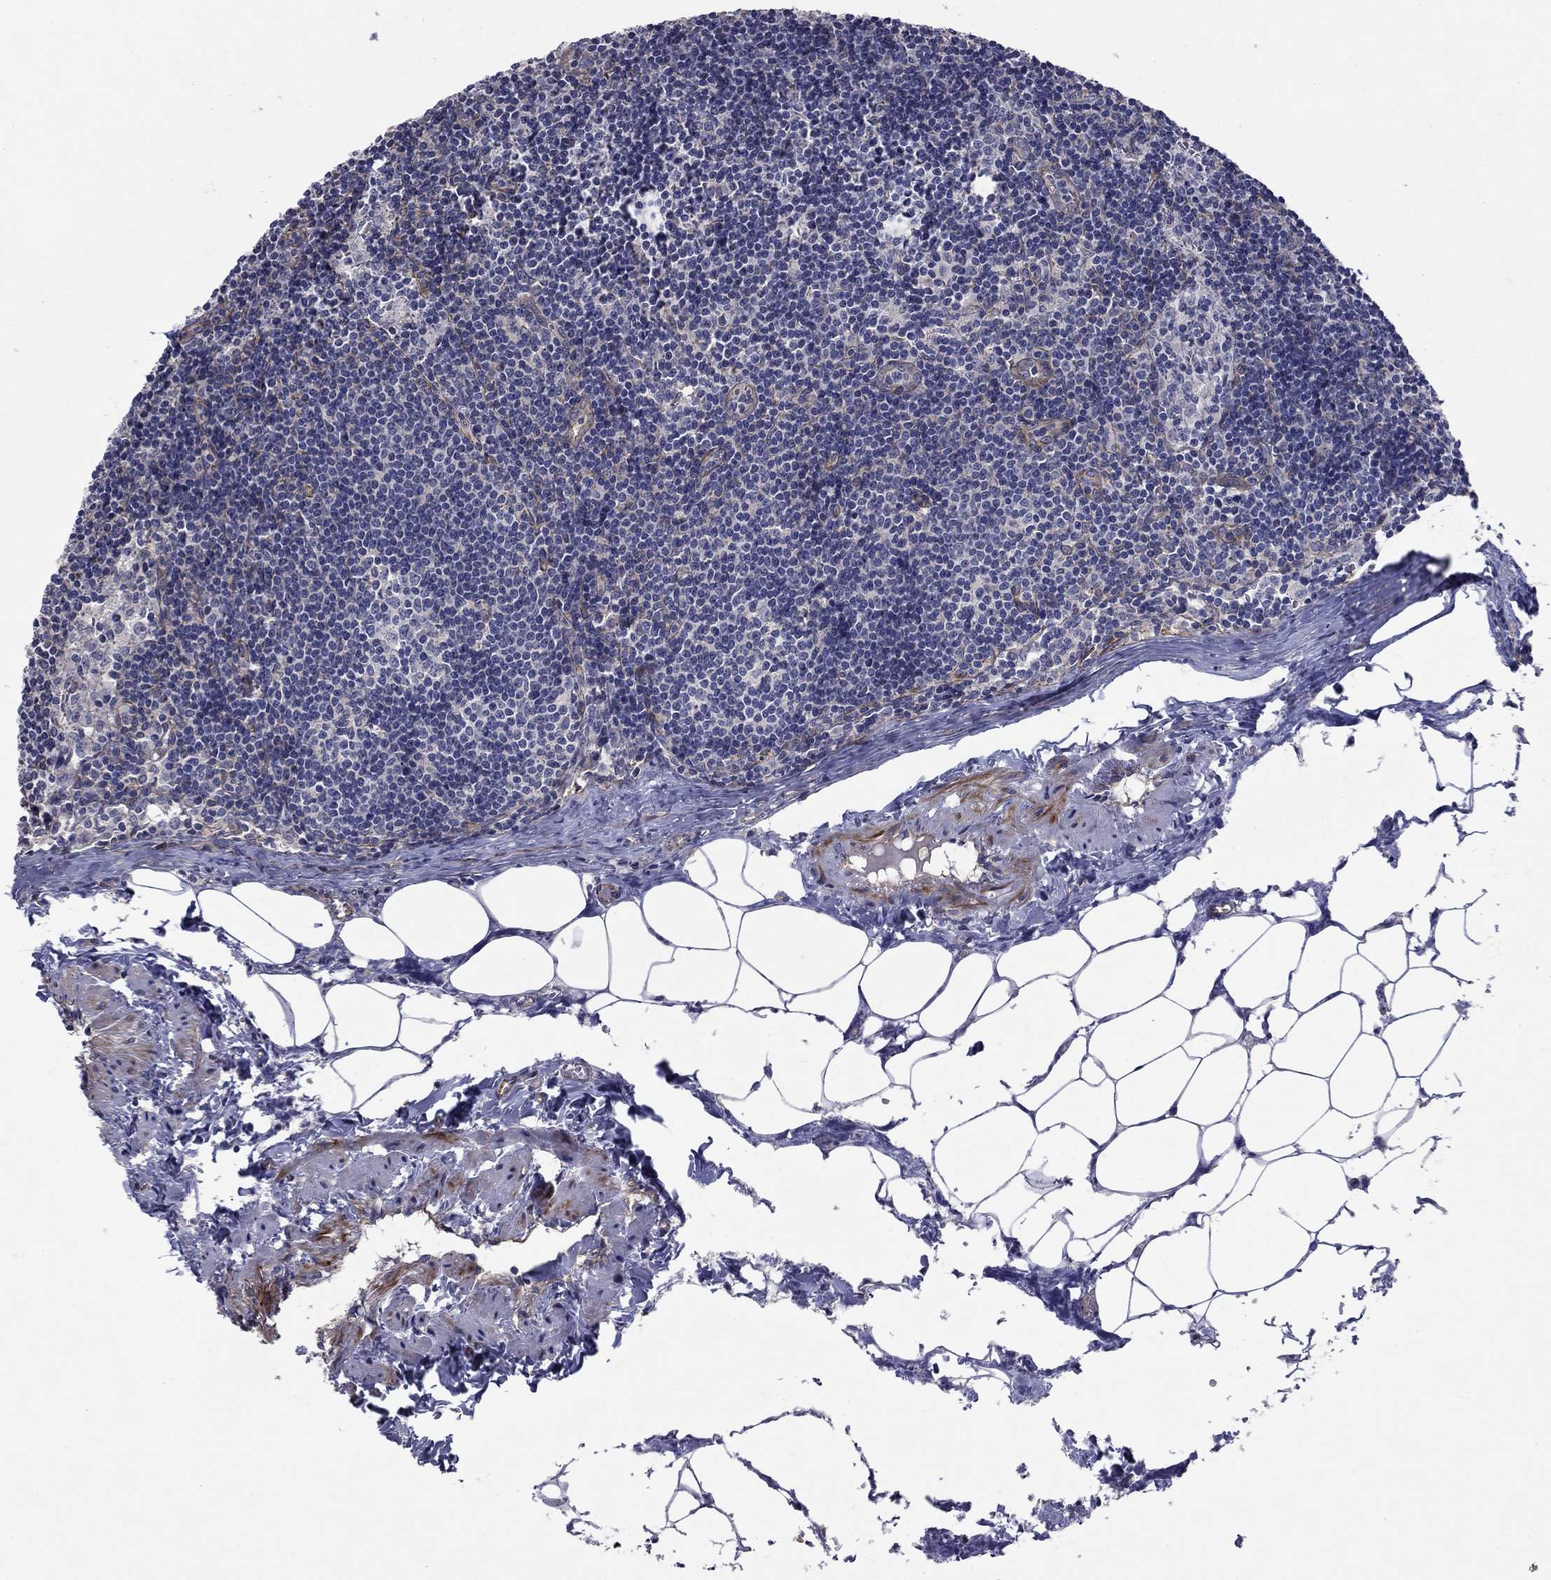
{"staining": {"intensity": "negative", "quantity": "none", "location": "none"}, "tissue": "lymph node", "cell_type": "Germinal center cells", "image_type": "normal", "snomed": [{"axis": "morphology", "description": "Normal tissue, NOS"}, {"axis": "topography", "description": "Lymph node"}], "caption": "Immunohistochemistry photomicrograph of unremarkable human lymph node stained for a protein (brown), which reveals no staining in germinal center cells. Nuclei are stained in blue.", "gene": "SLC7A1", "patient": {"sex": "female", "age": 51}}